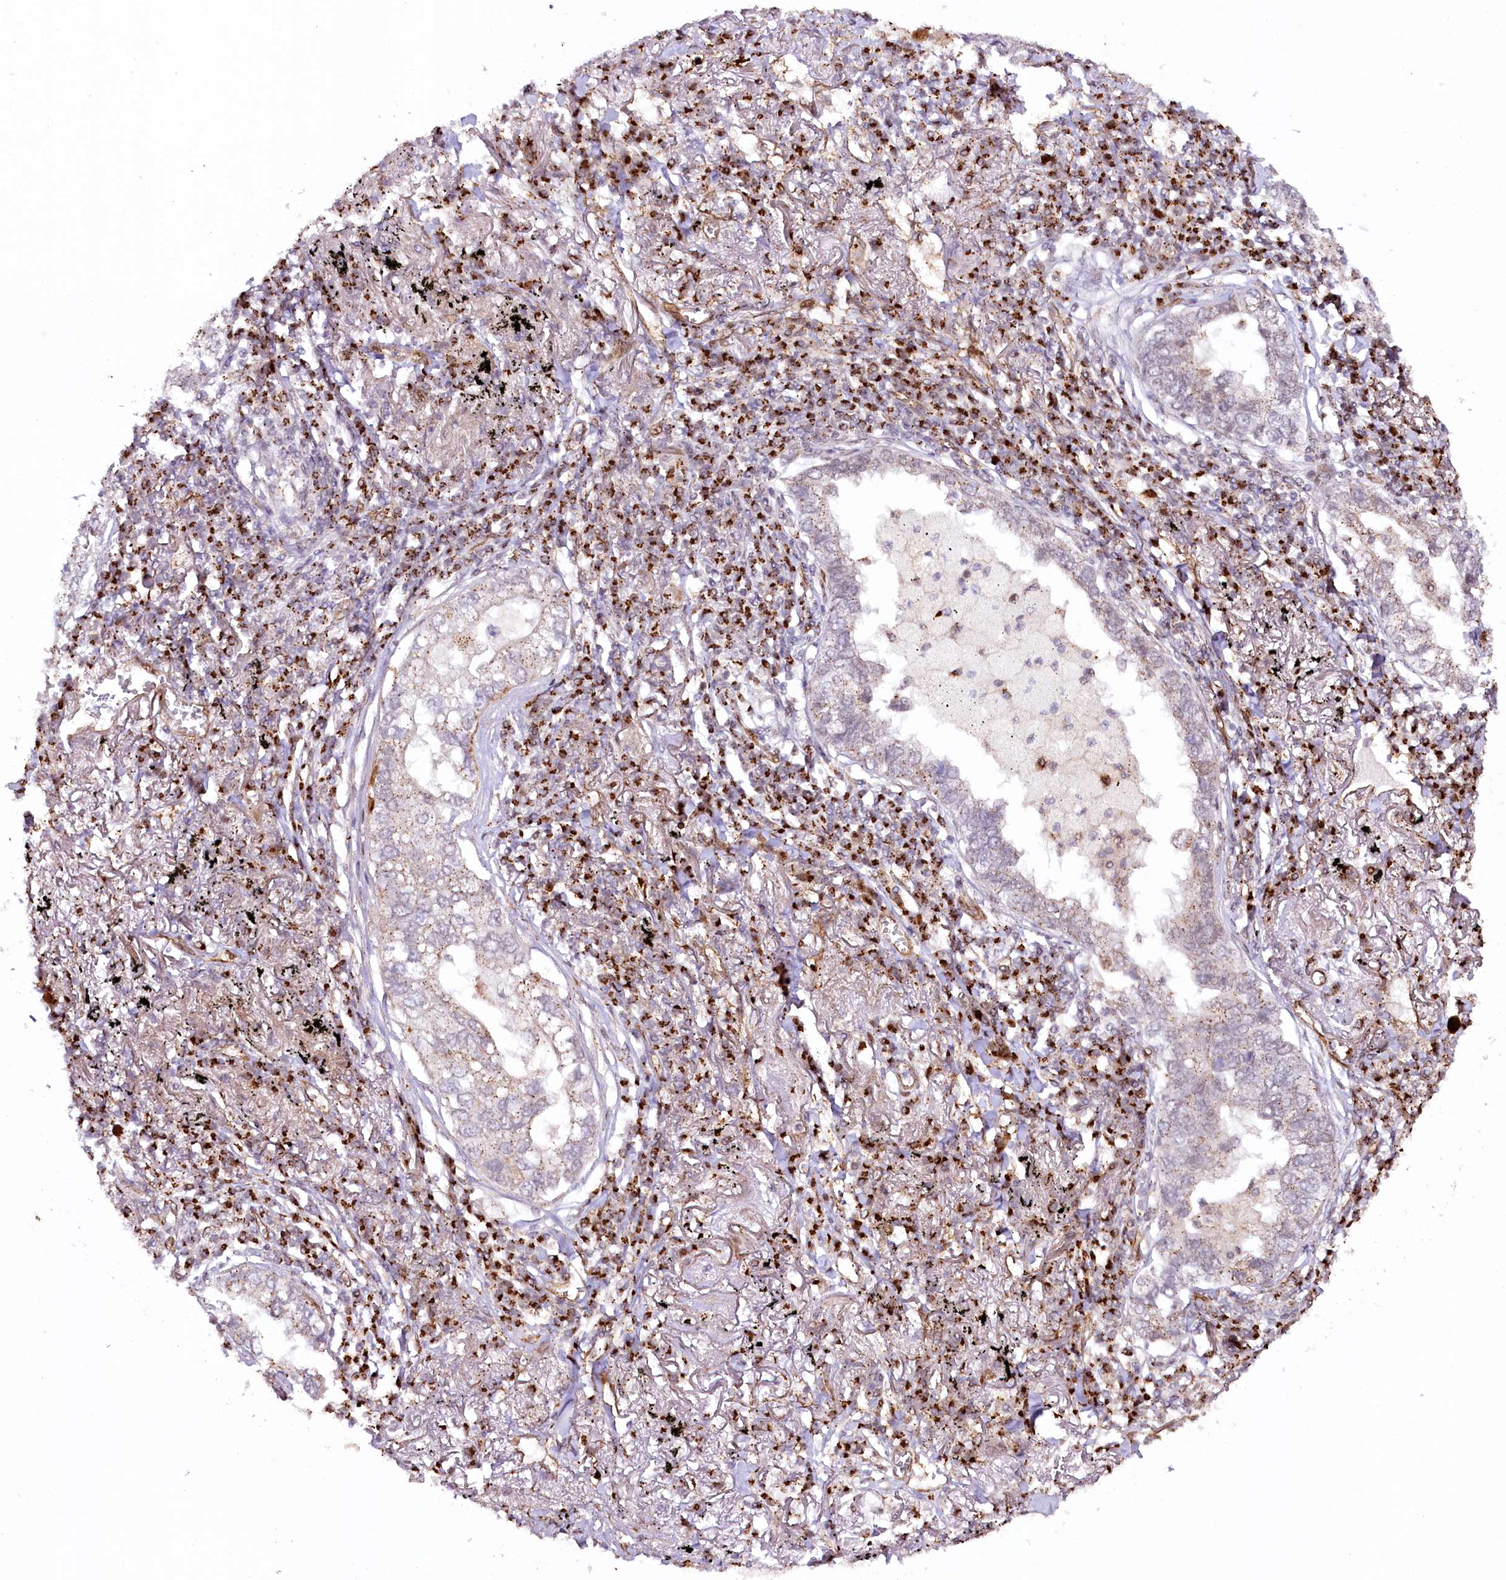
{"staining": {"intensity": "weak", "quantity": "25%-75%", "location": "cytoplasmic/membranous"}, "tissue": "lung cancer", "cell_type": "Tumor cells", "image_type": "cancer", "snomed": [{"axis": "morphology", "description": "Adenocarcinoma, NOS"}, {"axis": "topography", "description": "Lung"}], "caption": "Tumor cells exhibit low levels of weak cytoplasmic/membranous expression in about 25%-75% of cells in lung adenocarcinoma. The staining is performed using DAB (3,3'-diaminobenzidine) brown chromogen to label protein expression. The nuclei are counter-stained blue using hematoxylin.", "gene": "COPG1", "patient": {"sex": "male", "age": 65}}